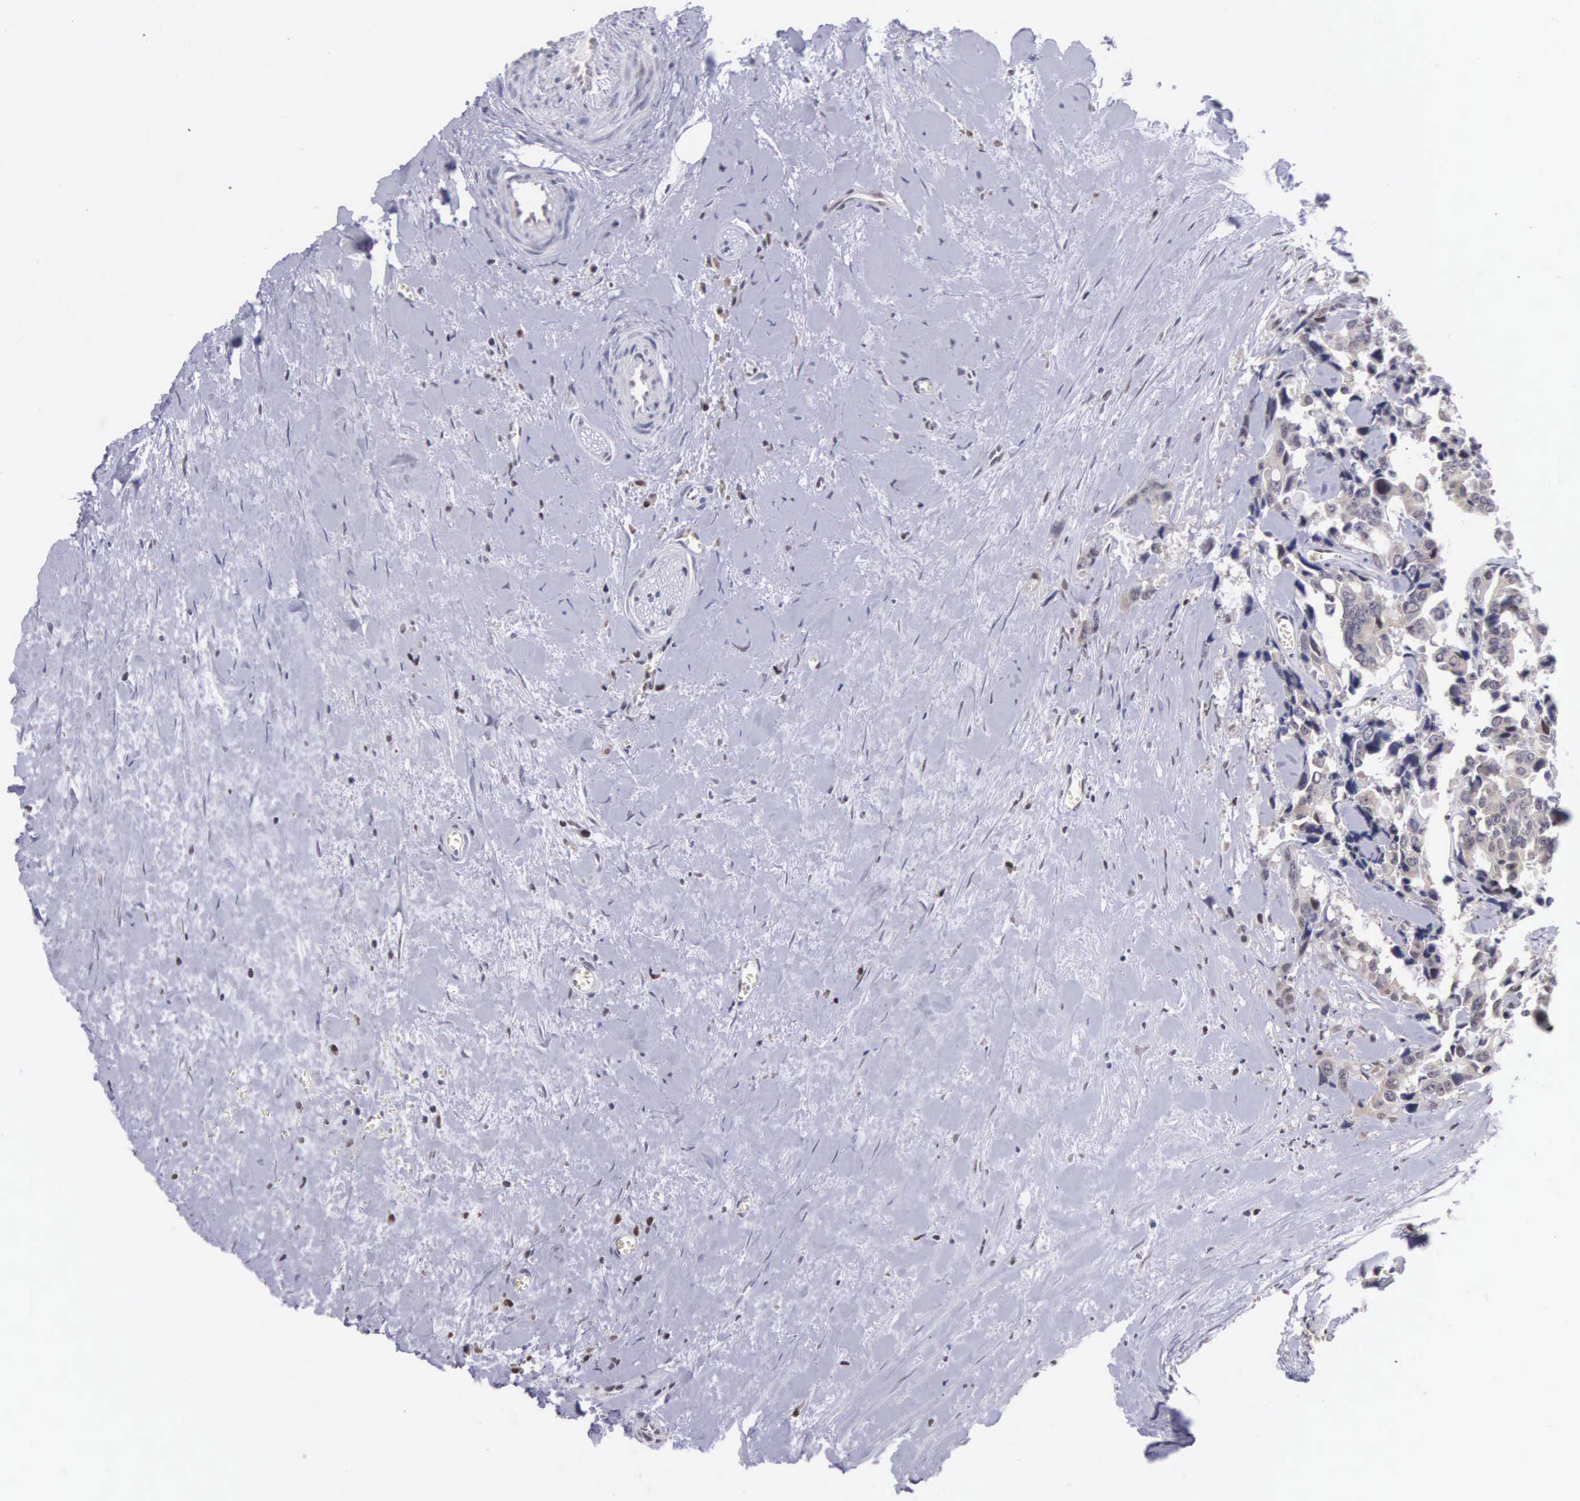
{"staining": {"intensity": "weak", "quantity": ">75%", "location": "cytoplasmic/membranous"}, "tissue": "colorectal cancer", "cell_type": "Tumor cells", "image_type": "cancer", "snomed": [{"axis": "morphology", "description": "Adenocarcinoma, NOS"}, {"axis": "topography", "description": "Rectum"}], "caption": "Adenocarcinoma (colorectal) stained with DAB (3,3'-diaminobenzidine) immunohistochemistry reveals low levels of weak cytoplasmic/membranous expression in about >75% of tumor cells.", "gene": "SLC25A21", "patient": {"sex": "male", "age": 76}}